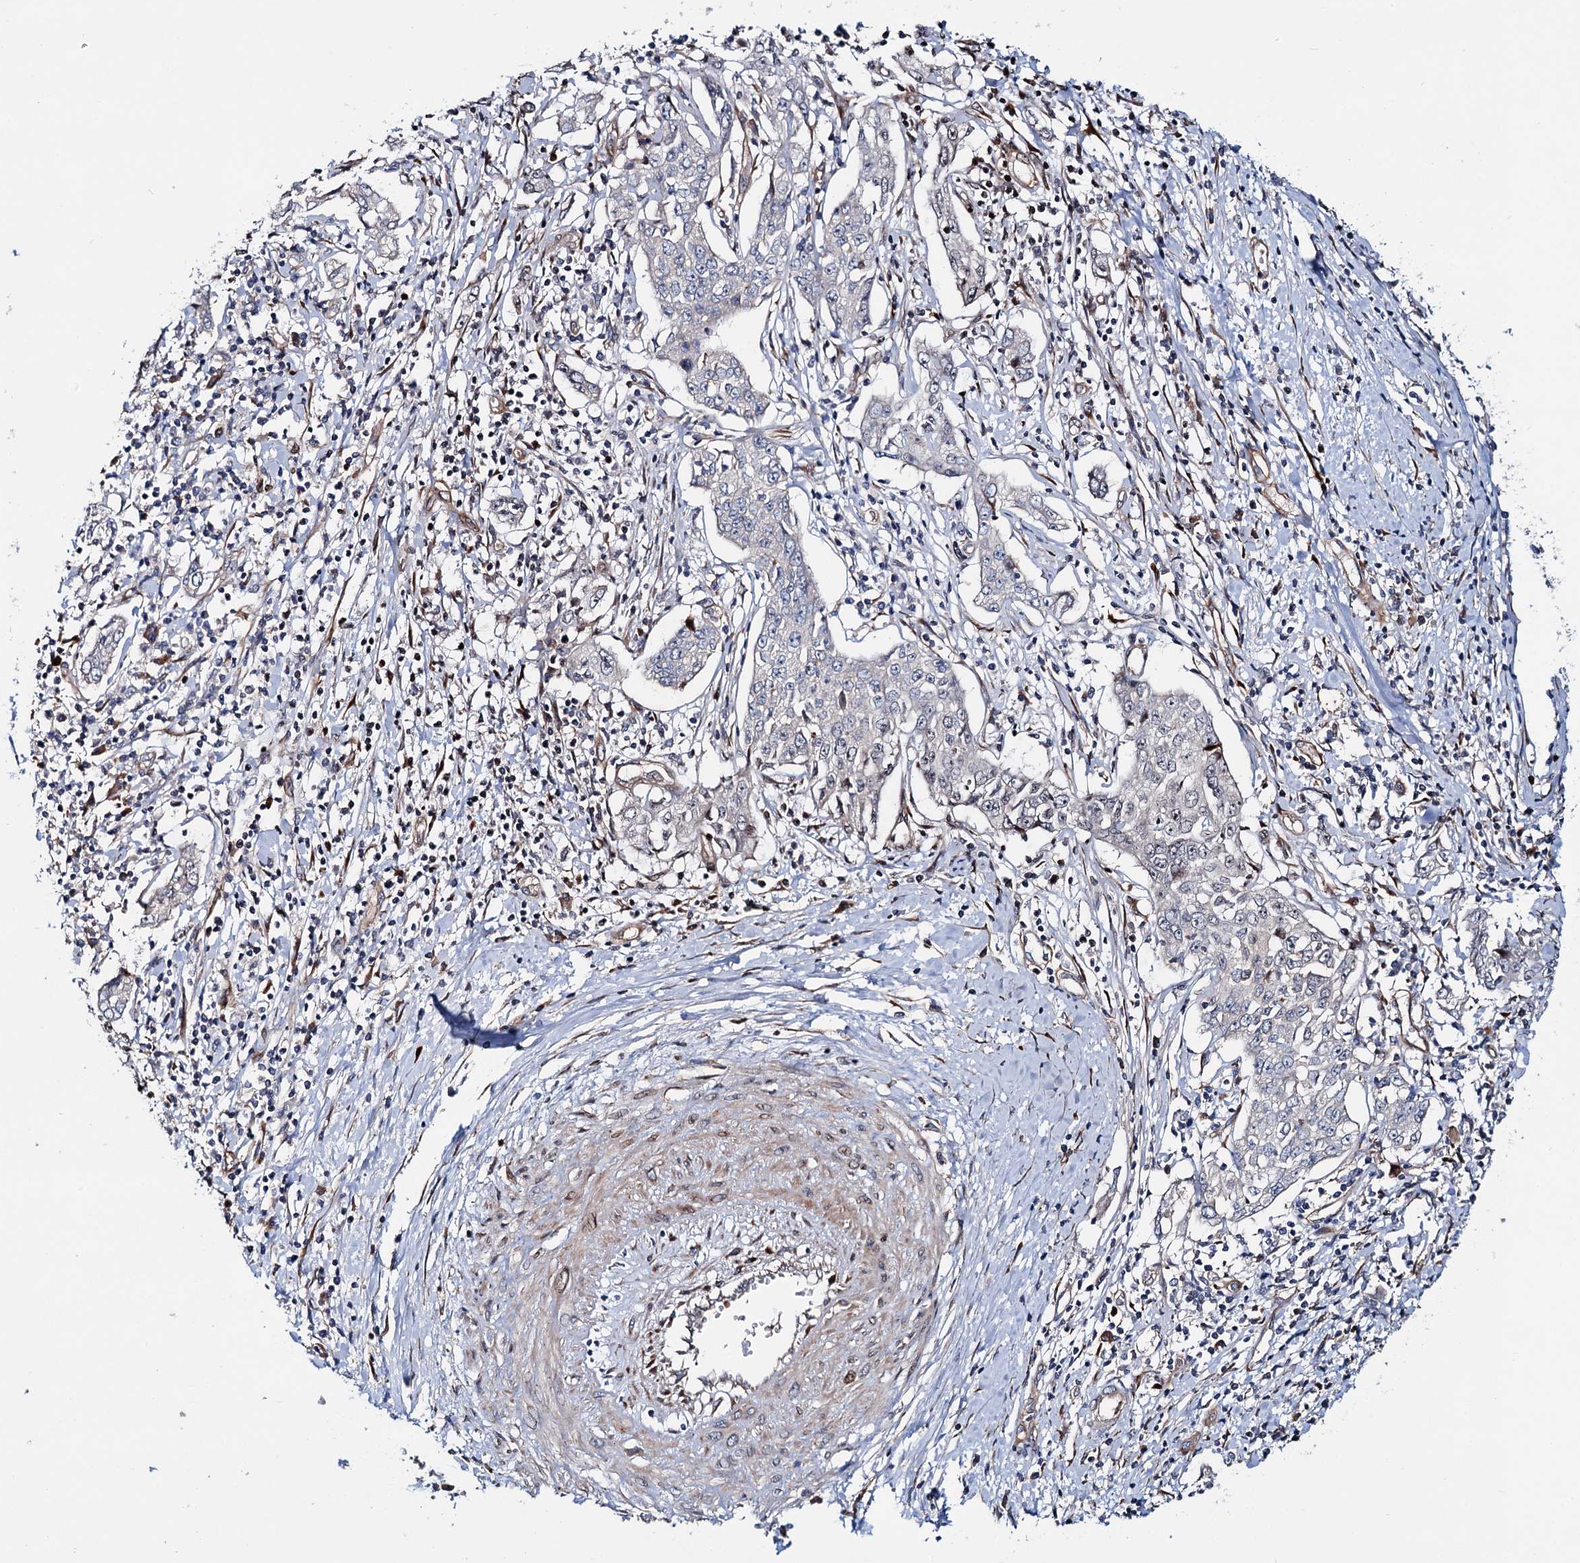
{"staining": {"intensity": "negative", "quantity": "none", "location": "none"}, "tissue": "cervical cancer", "cell_type": "Tumor cells", "image_type": "cancer", "snomed": [{"axis": "morphology", "description": "Squamous cell carcinoma, NOS"}, {"axis": "topography", "description": "Cervix"}], "caption": "A histopathology image of human cervical squamous cell carcinoma is negative for staining in tumor cells.", "gene": "PTDSS2", "patient": {"sex": "female", "age": 35}}